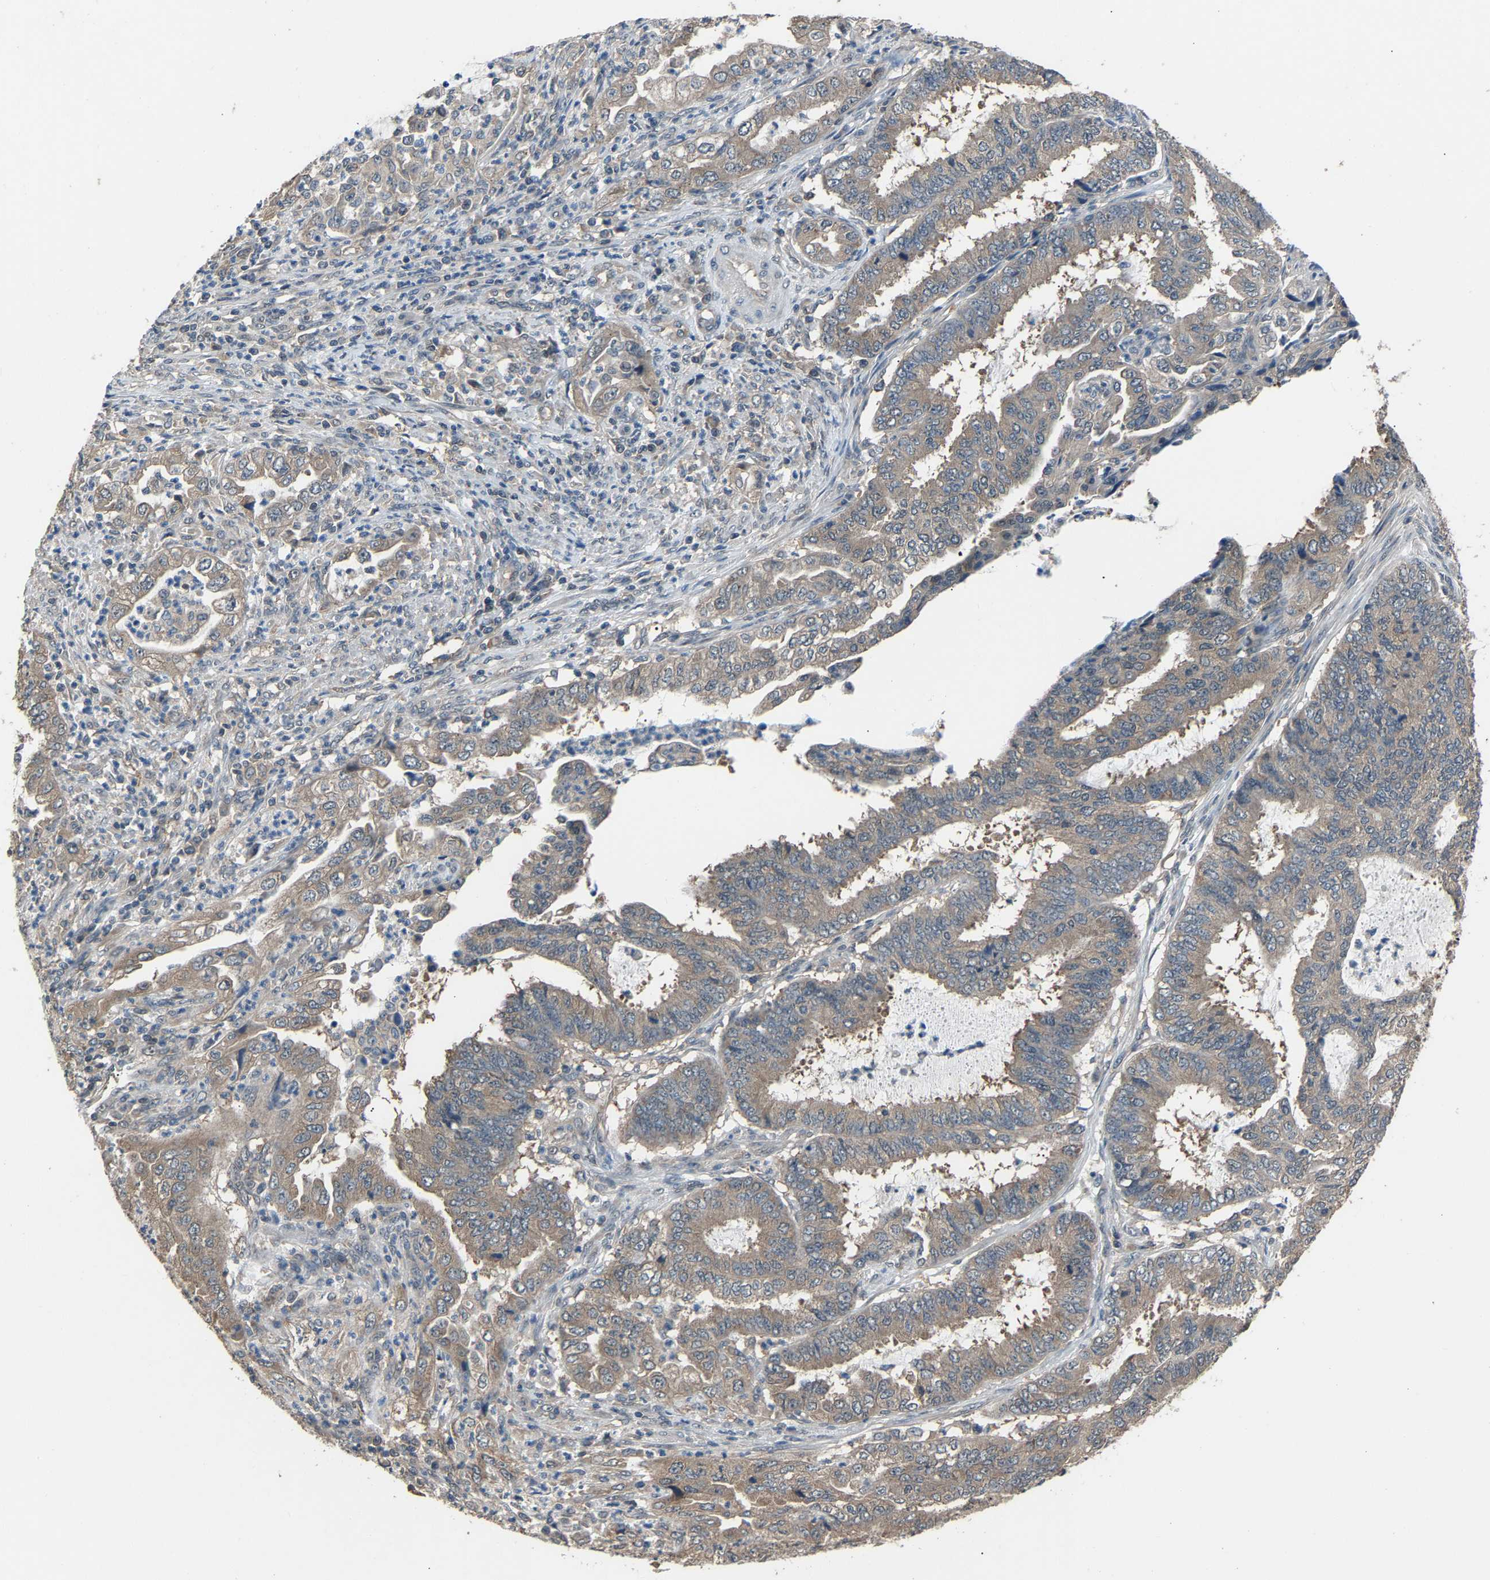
{"staining": {"intensity": "weak", "quantity": ">75%", "location": "cytoplasmic/membranous"}, "tissue": "endometrial cancer", "cell_type": "Tumor cells", "image_type": "cancer", "snomed": [{"axis": "morphology", "description": "Adenocarcinoma, NOS"}, {"axis": "topography", "description": "Endometrium"}], "caption": "Tumor cells display low levels of weak cytoplasmic/membranous positivity in about >75% of cells in human endometrial adenocarcinoma. (DAB (3,3'-diaminobenzidine) IHC, brown staining for protein, blue staining for nuclei).", "gene": "ABCC9", "patient": {"sex": "female", "age": 51}}